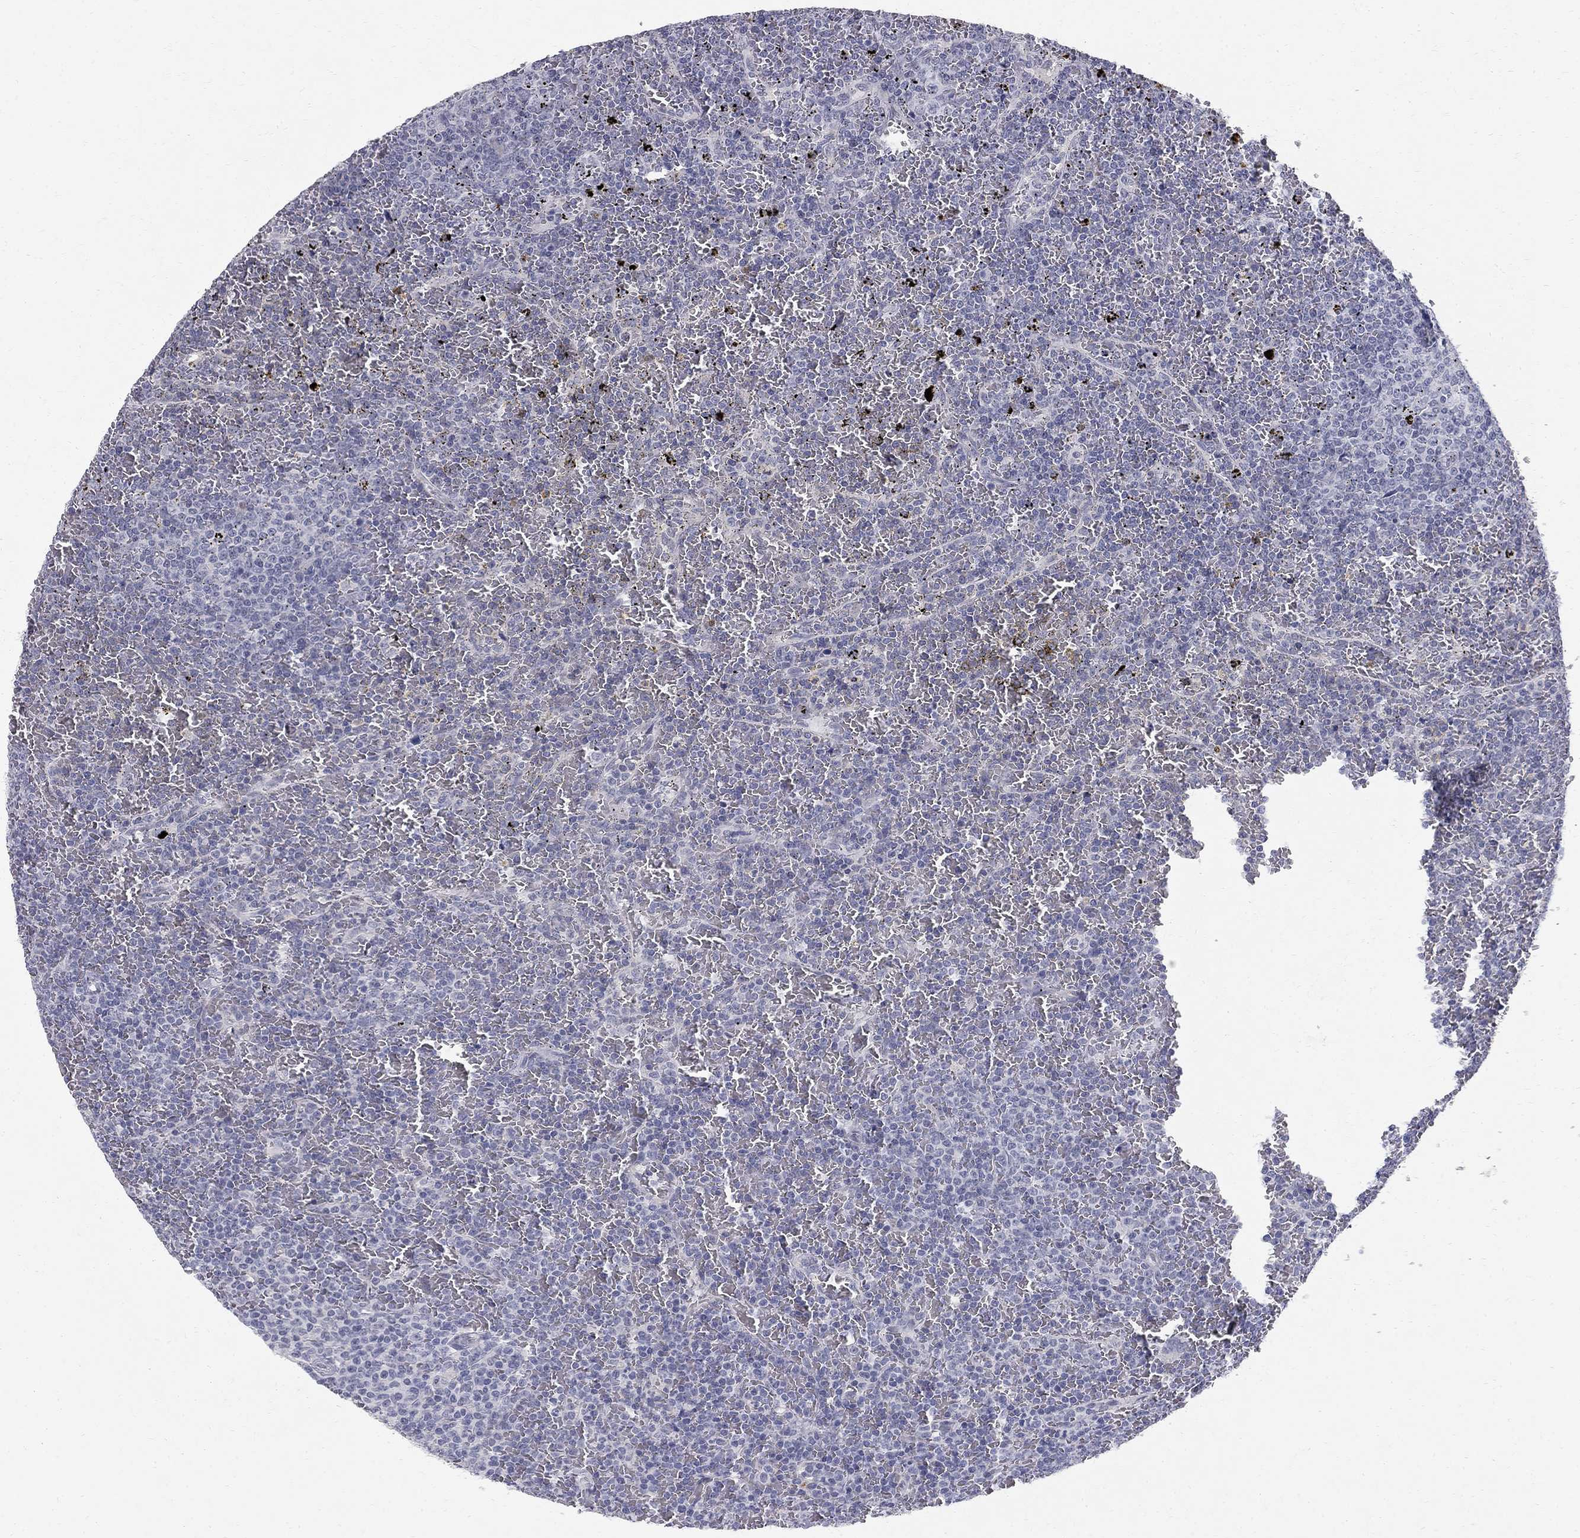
{"staining": {"intensity": "negative", "quantity": "none", "location": "none"}, "tissue": "lymphoma", "cell_type": "Tumor cells", "image_type": "cancer", "snomed": [{"axis": "morphology", "description": "Malignant lymphoma, non-Hodgkin's type, Low grade"}, {"axis": "topography", "description": "Spleen"}], "caption": "DAB (3,3'-diaminobenzidine) immunohistochemical staining of human lymphoma demonstrates no significant staining in tumor cells. (DAB (3,3'-diaminobenzidine) immunohistochemistry visualized using brightfield microscopy, high magnification).", "gene": "CLIC6", "patient": {"sex": "female", "age": 77}}